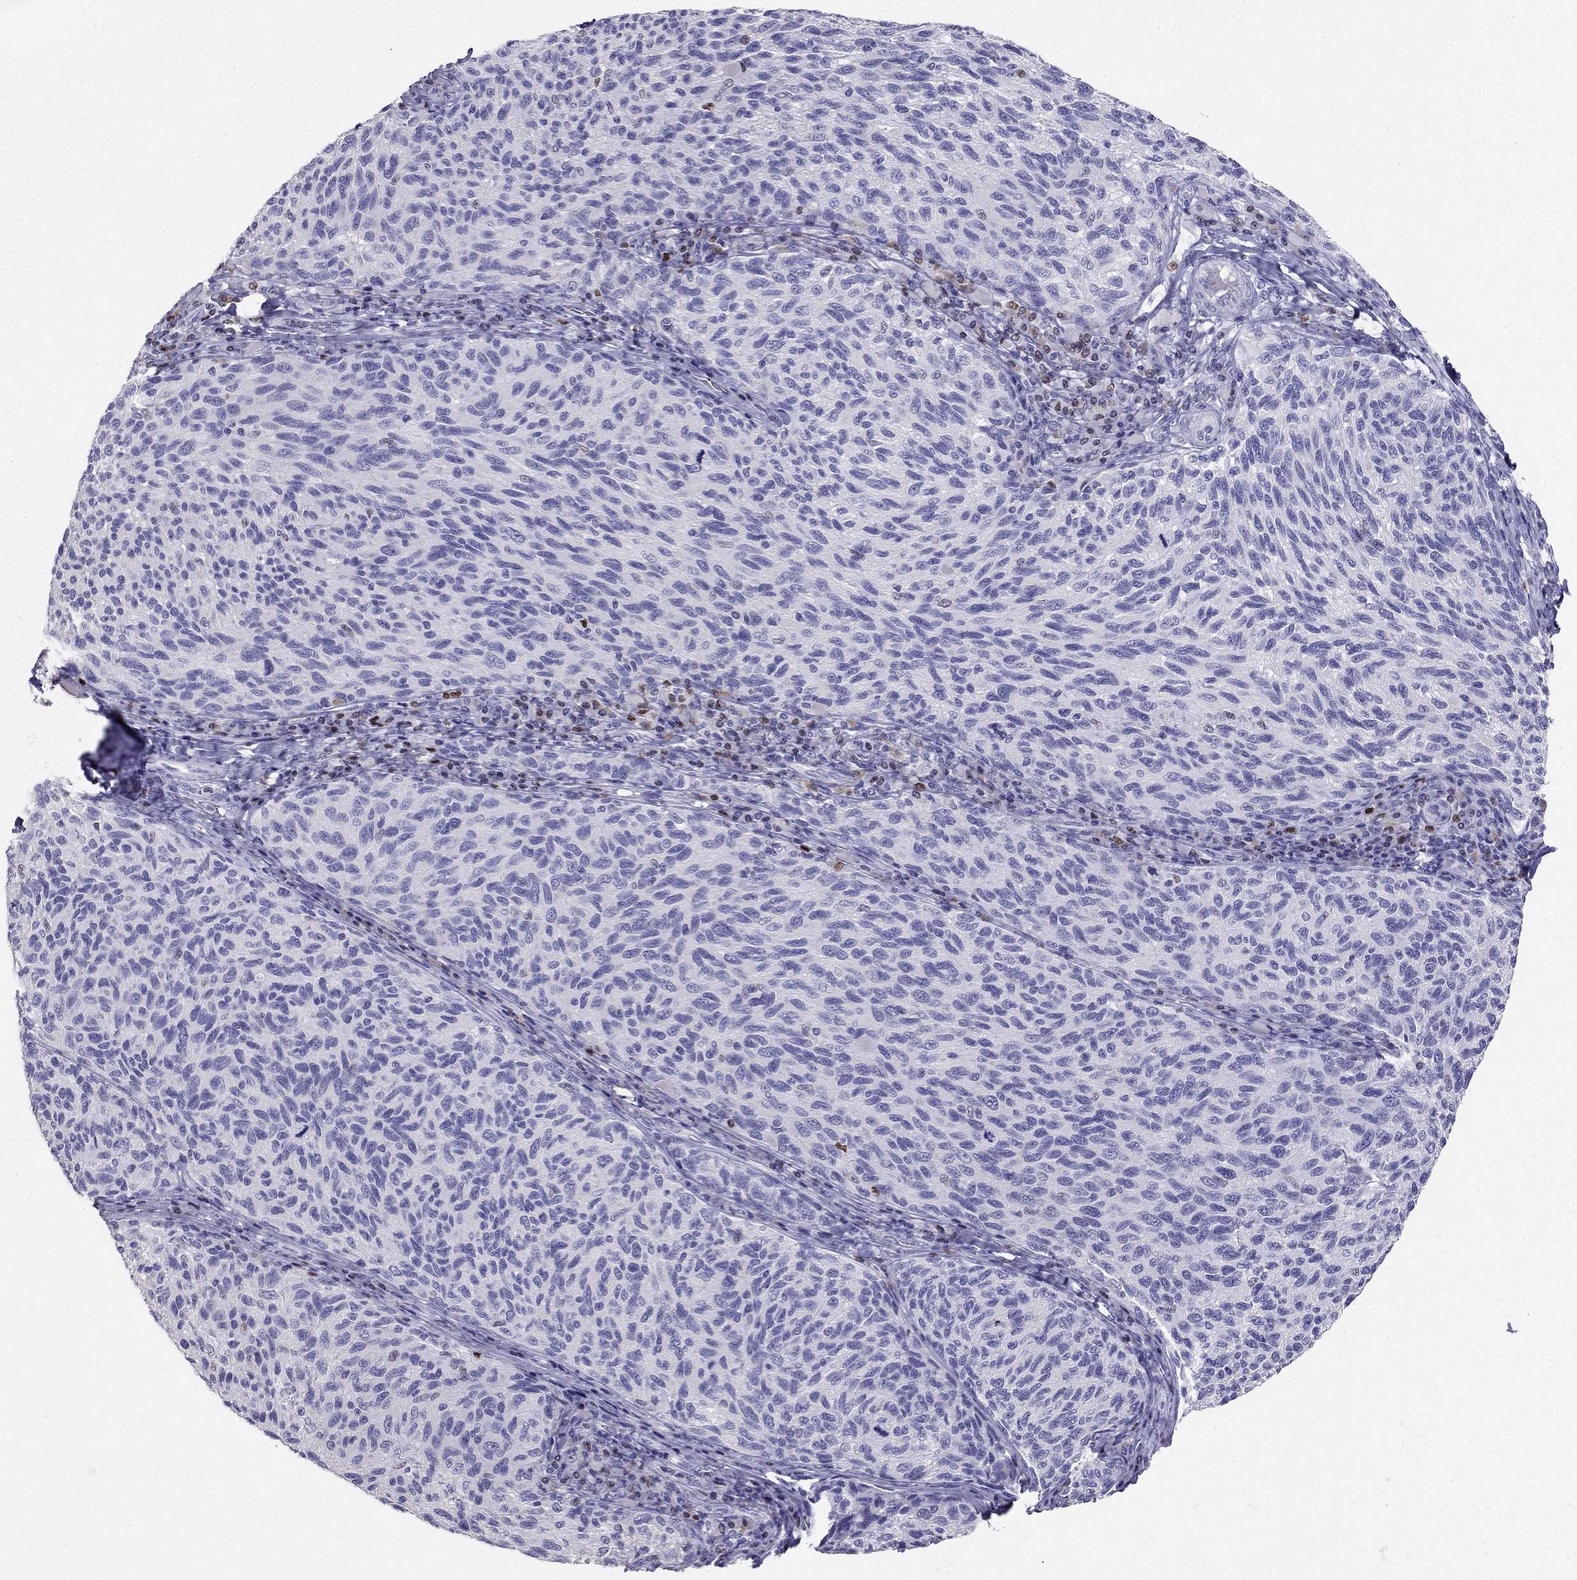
{"staining": {"intensity": "negative", "quantity": "none", "location": "none"}, "tissue": "melanoma", "cell_type": "Tumor cells", "image_type": "cancer", "snomed": [{"axis": "morphology", "description": "Malignant melanoma, NOS"}, {"axis": "topography", "description": "Skin"}], "caption": "Photomicrograph shows no protein positivity in tumor cells of melanoma tissue.", "gene": "ARID3A", "patient": {"sex": "female", "age": 73}}